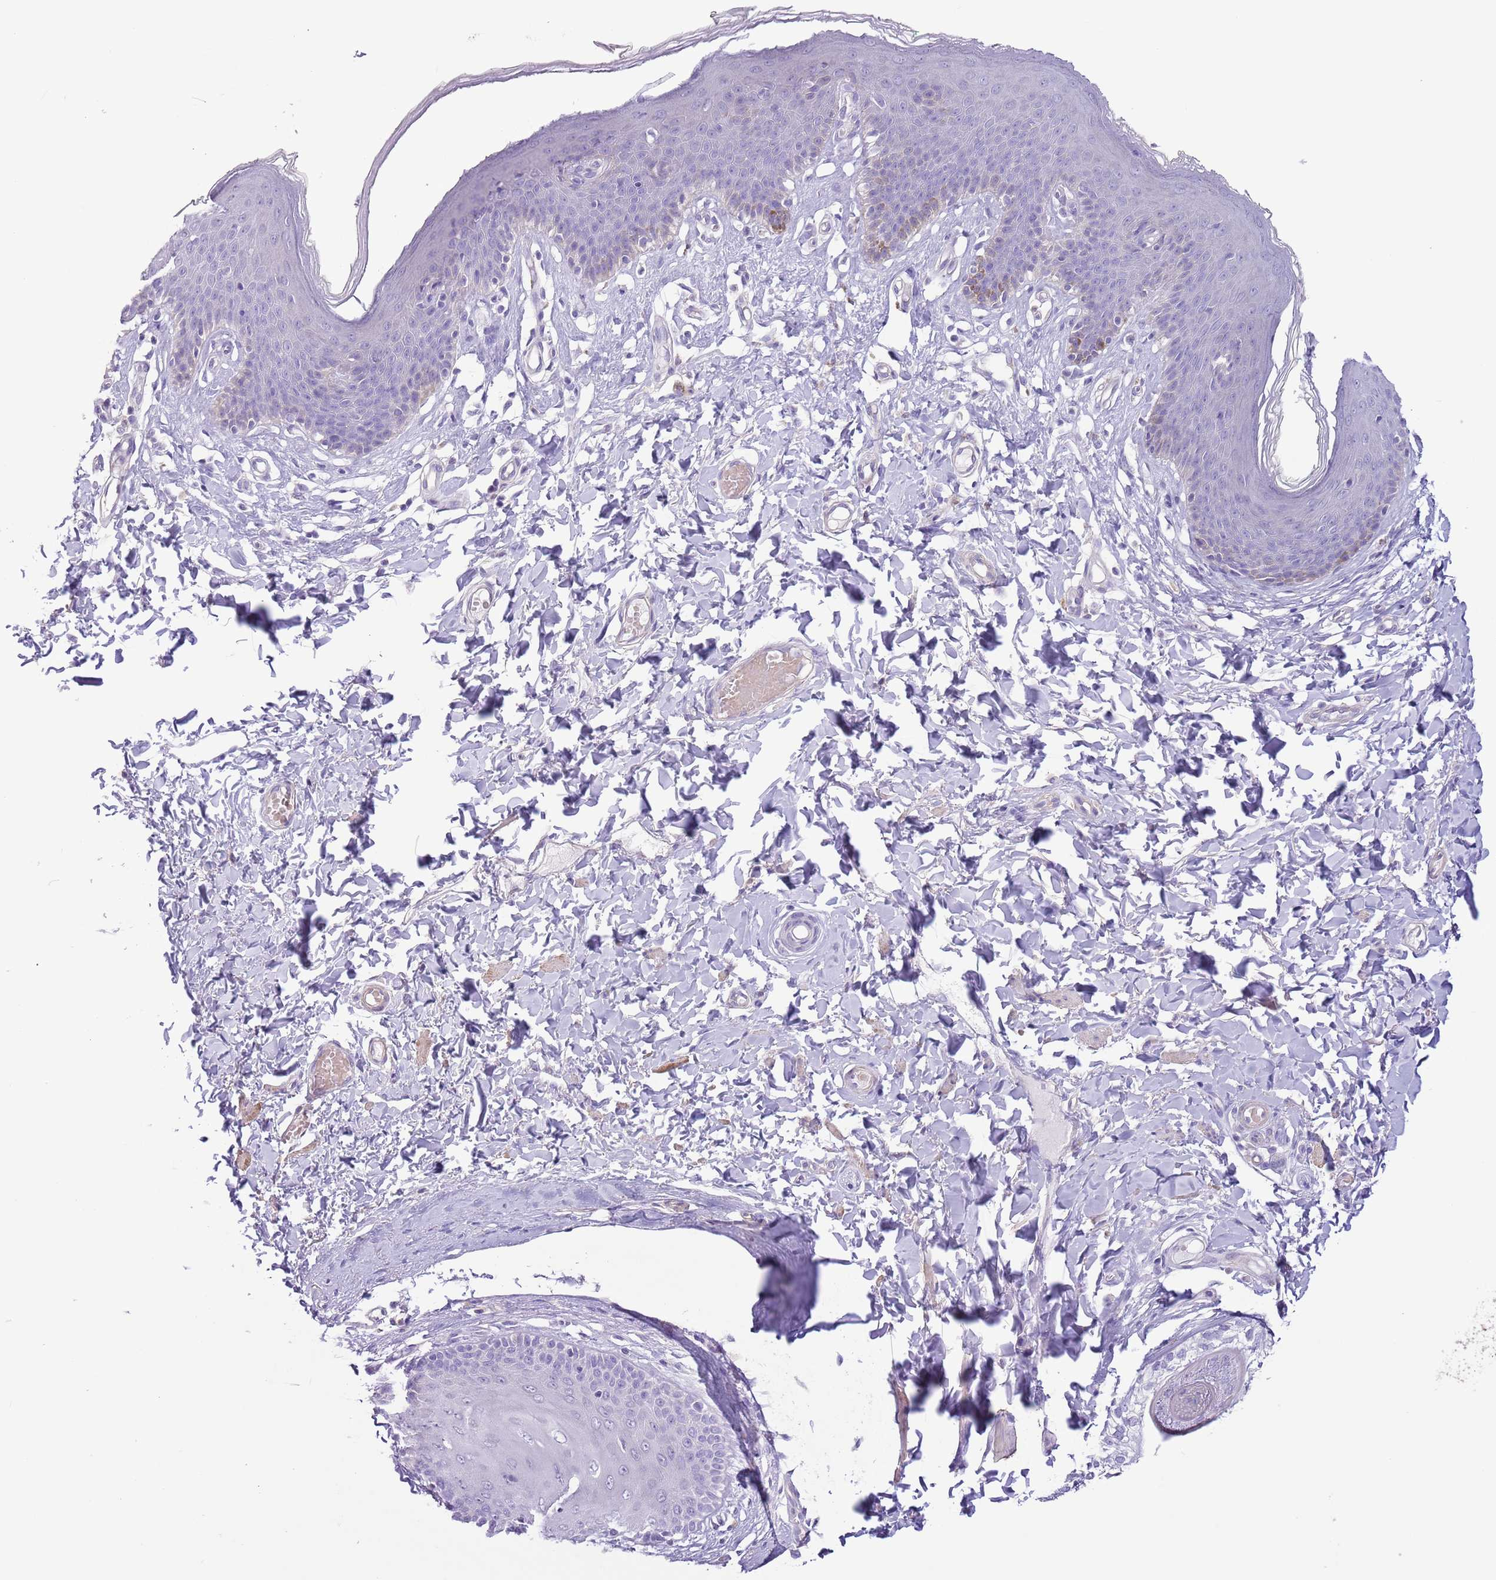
{"staining": {"intensity": "negative", "quantity": "none", "location": "none"}, "tissue": "skin", "cell_type": "Epidermal cells", "image_type": "normal", "snomed": [{"axis": "morphology", "description": "Normal tissue, NOS"}, {"axis": "topography", "description": "Vulva"}], "caption": "Immunohistochemistry (IHC) photomicrograph of benign human skin stained for a protein (brown), which exhibits no staining in epidermal cells. The staining is performed using DAB brown chromogen with nuclei counter-stained in using hematoxylin.", "gene": "SLC7A14", "patient": {"sex": "female", "age": 66}}